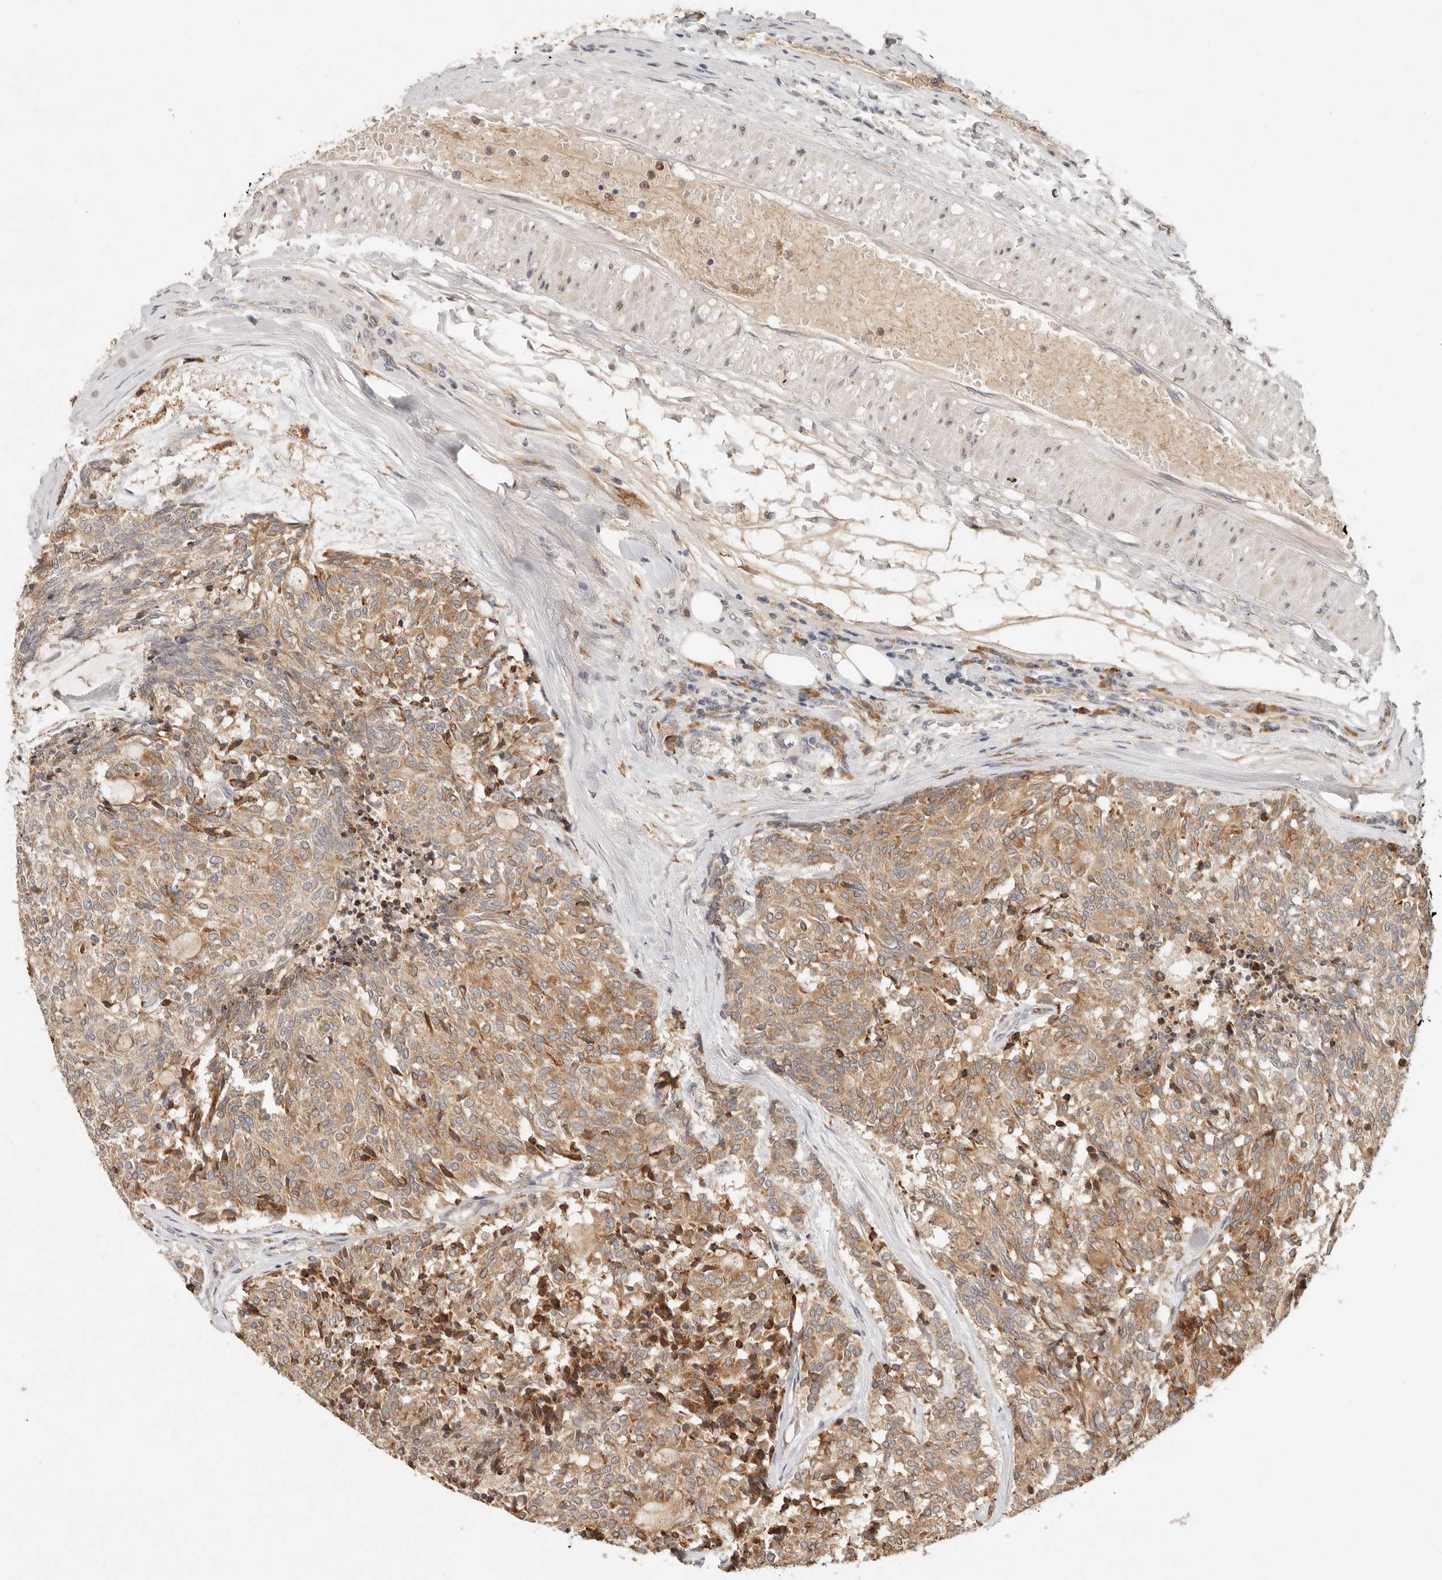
{"staining": {"intensity": "moderate", "quantity": ">75%", "location": "cytoplasmic/membranous"}, "tissue": "carcinoid", "cell_type": "Tumor cells", "image_type": "cancer", "snomed": [{"axis": "morphology", "description": "Carcinoid, malignant, NOS"}, {"axis": "topography", "description": "Pancreas"}], "caption": "This histopathology image reveals immunohistochemistry staining of human malignant carcinoid, with medium moderate cytoplasmic/membranous expression in about >75% of tumor cells.", "gene": "ARHGEF10L", "patient": {"sex": "female", "age": 54}}